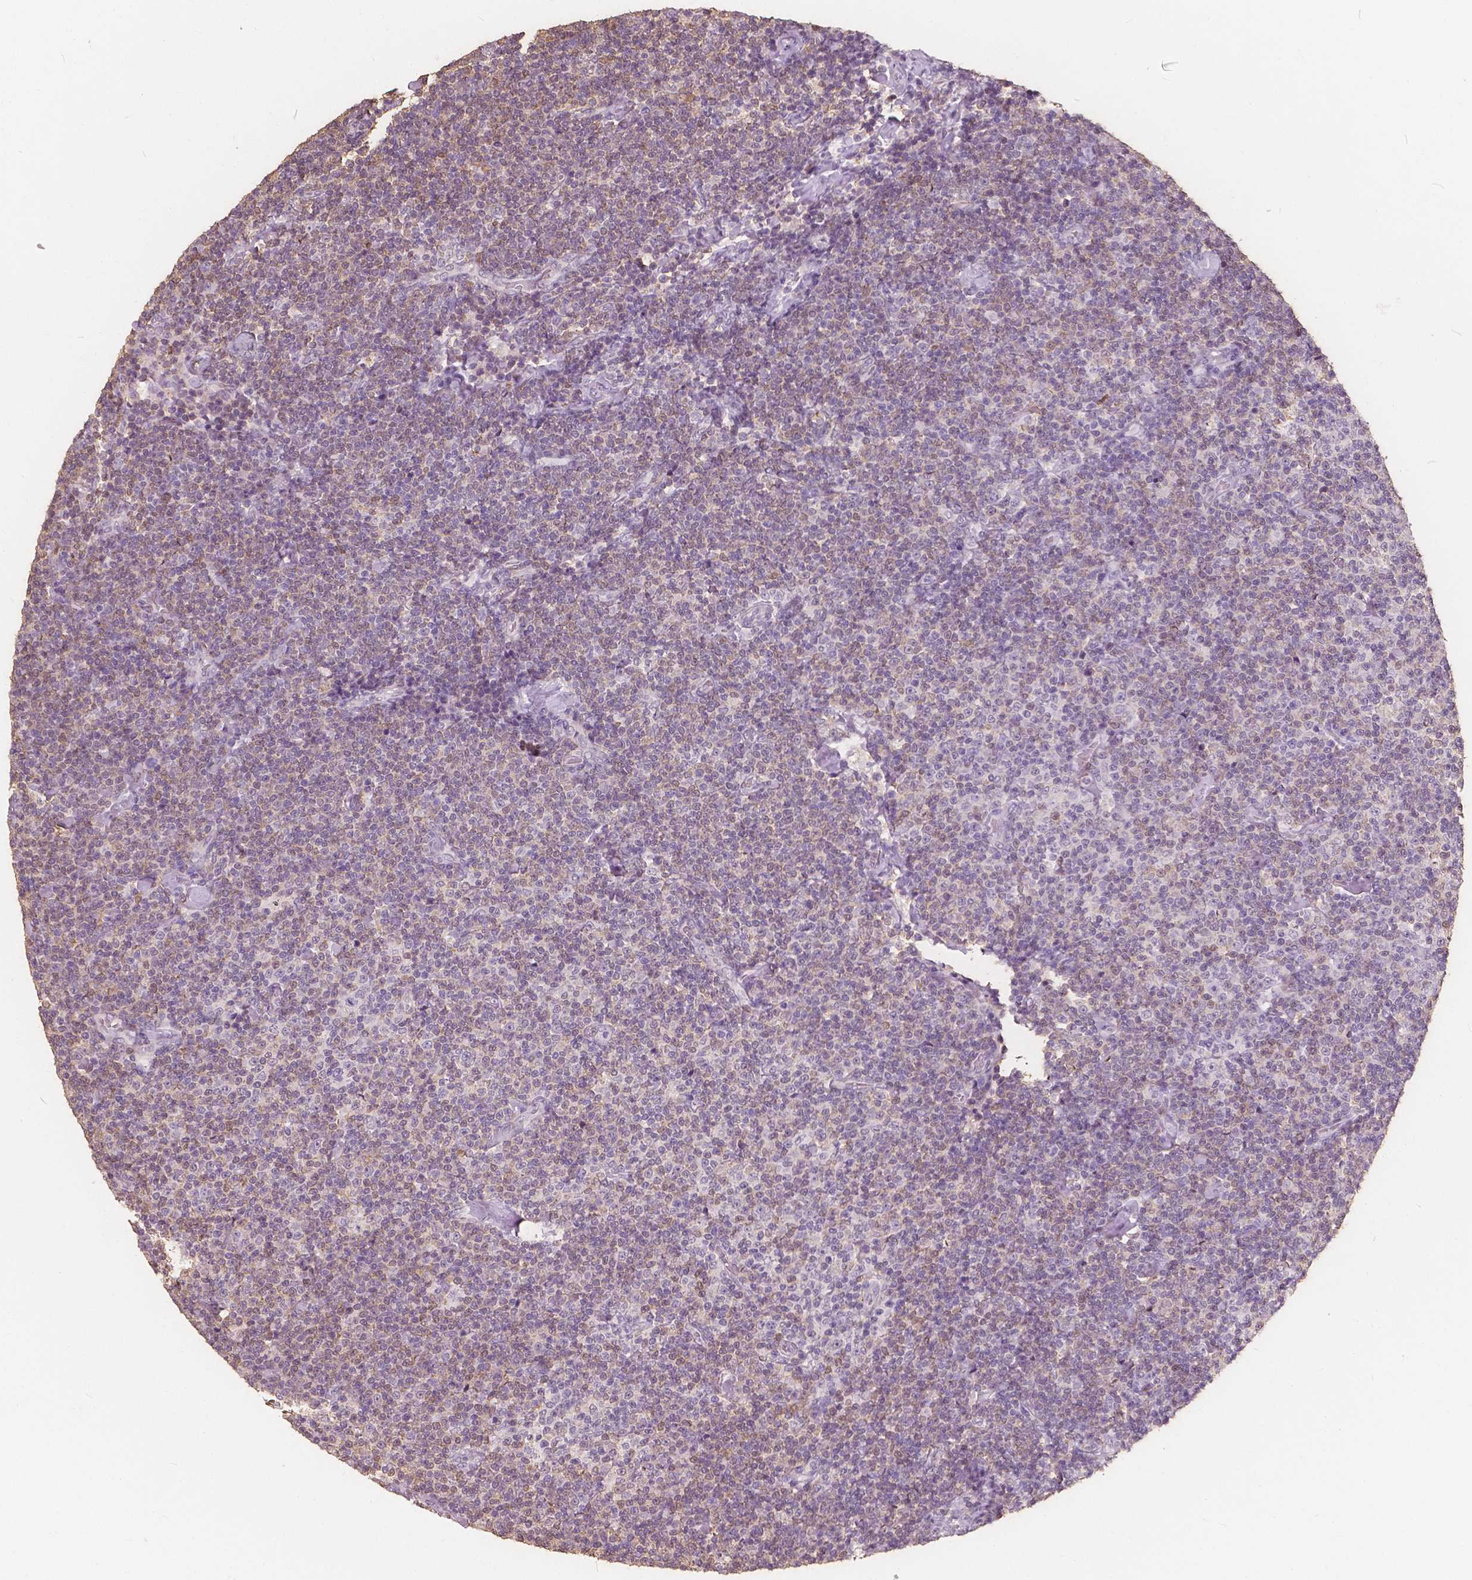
{"staining": {"intensity": "weak", "quantity": "<25%", "location": "nuclear"}, "tissue": "lymphoma", "cell_type": "Tumor cells", "image_type": "cancer", "snomed": [{"axis": "morphology", "description": "Malignant lymphoma, non-Hodgkin's type, Low grade"}, {"axis": "topography", "description": "Lymph node"}], "caption": "DAB immunohistochemical staining of human lymphoma shows no significant staining in tumor cells.", "gene": "SAT2", "patient": {"sex": "male", "age": 81}}